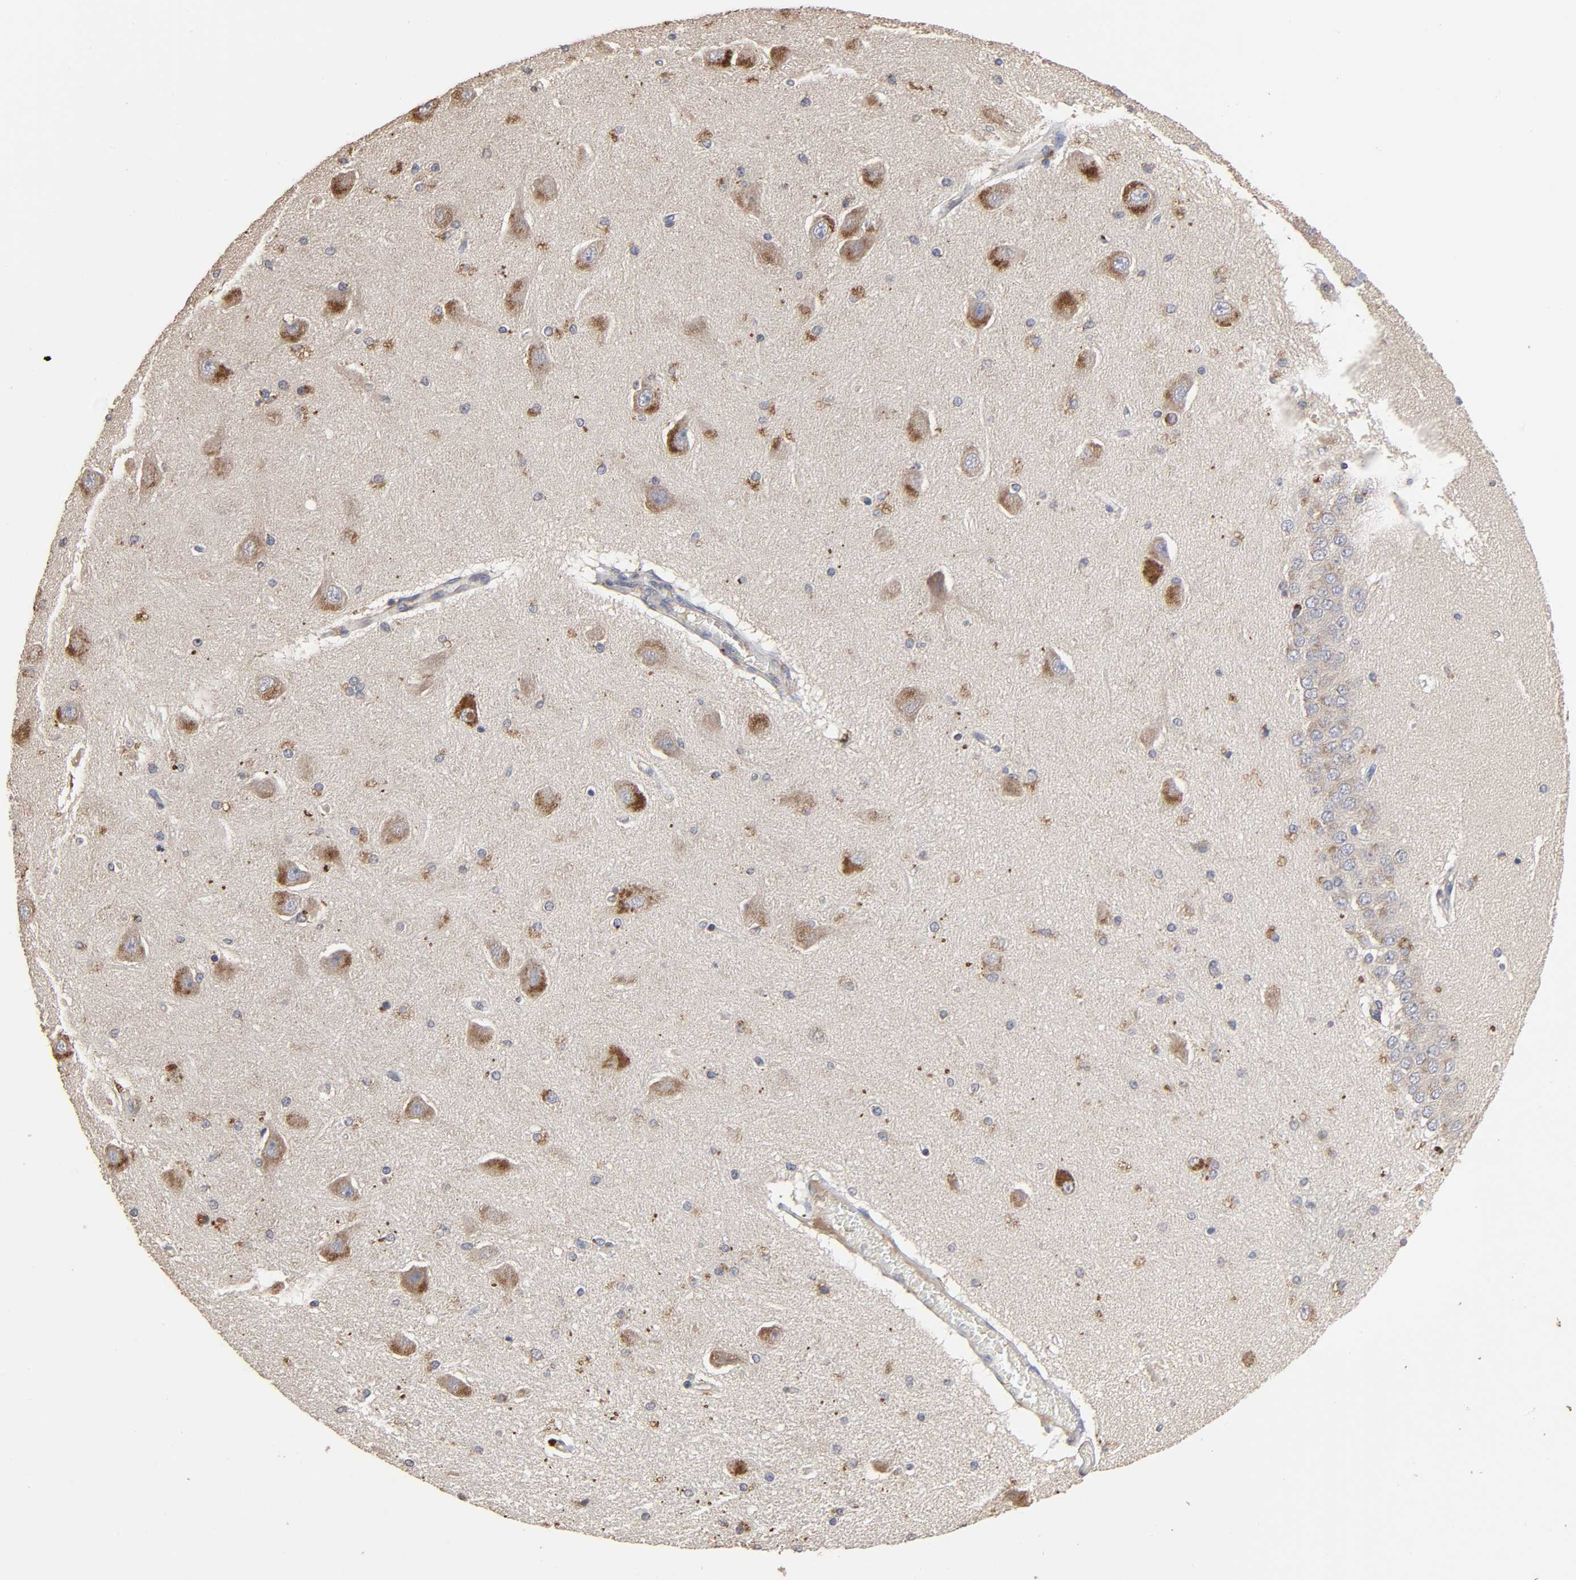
{"staining": {"intensity": "weak", "quantity": "25%-75%", "location": "cytoplasmic/membranous"}, "tissue": "hippocampus", "cell_type": "Glial cells", "image_type": "normal", "snomed": [{"axis": "morphology", "description": "Normal tissue, NOS"}, {"axis": "topography", "description": "Hippocampus"}], "caption": "This histopathology image reveals immunohistochemistry (IHC) staining of normal human hippocampus, with low weak cytoplasmic/membranous positivity in approximately 25%-75% of glial cells.", "gene": "EIF4G2", "patient": {"sex": "female", "age": 54}}